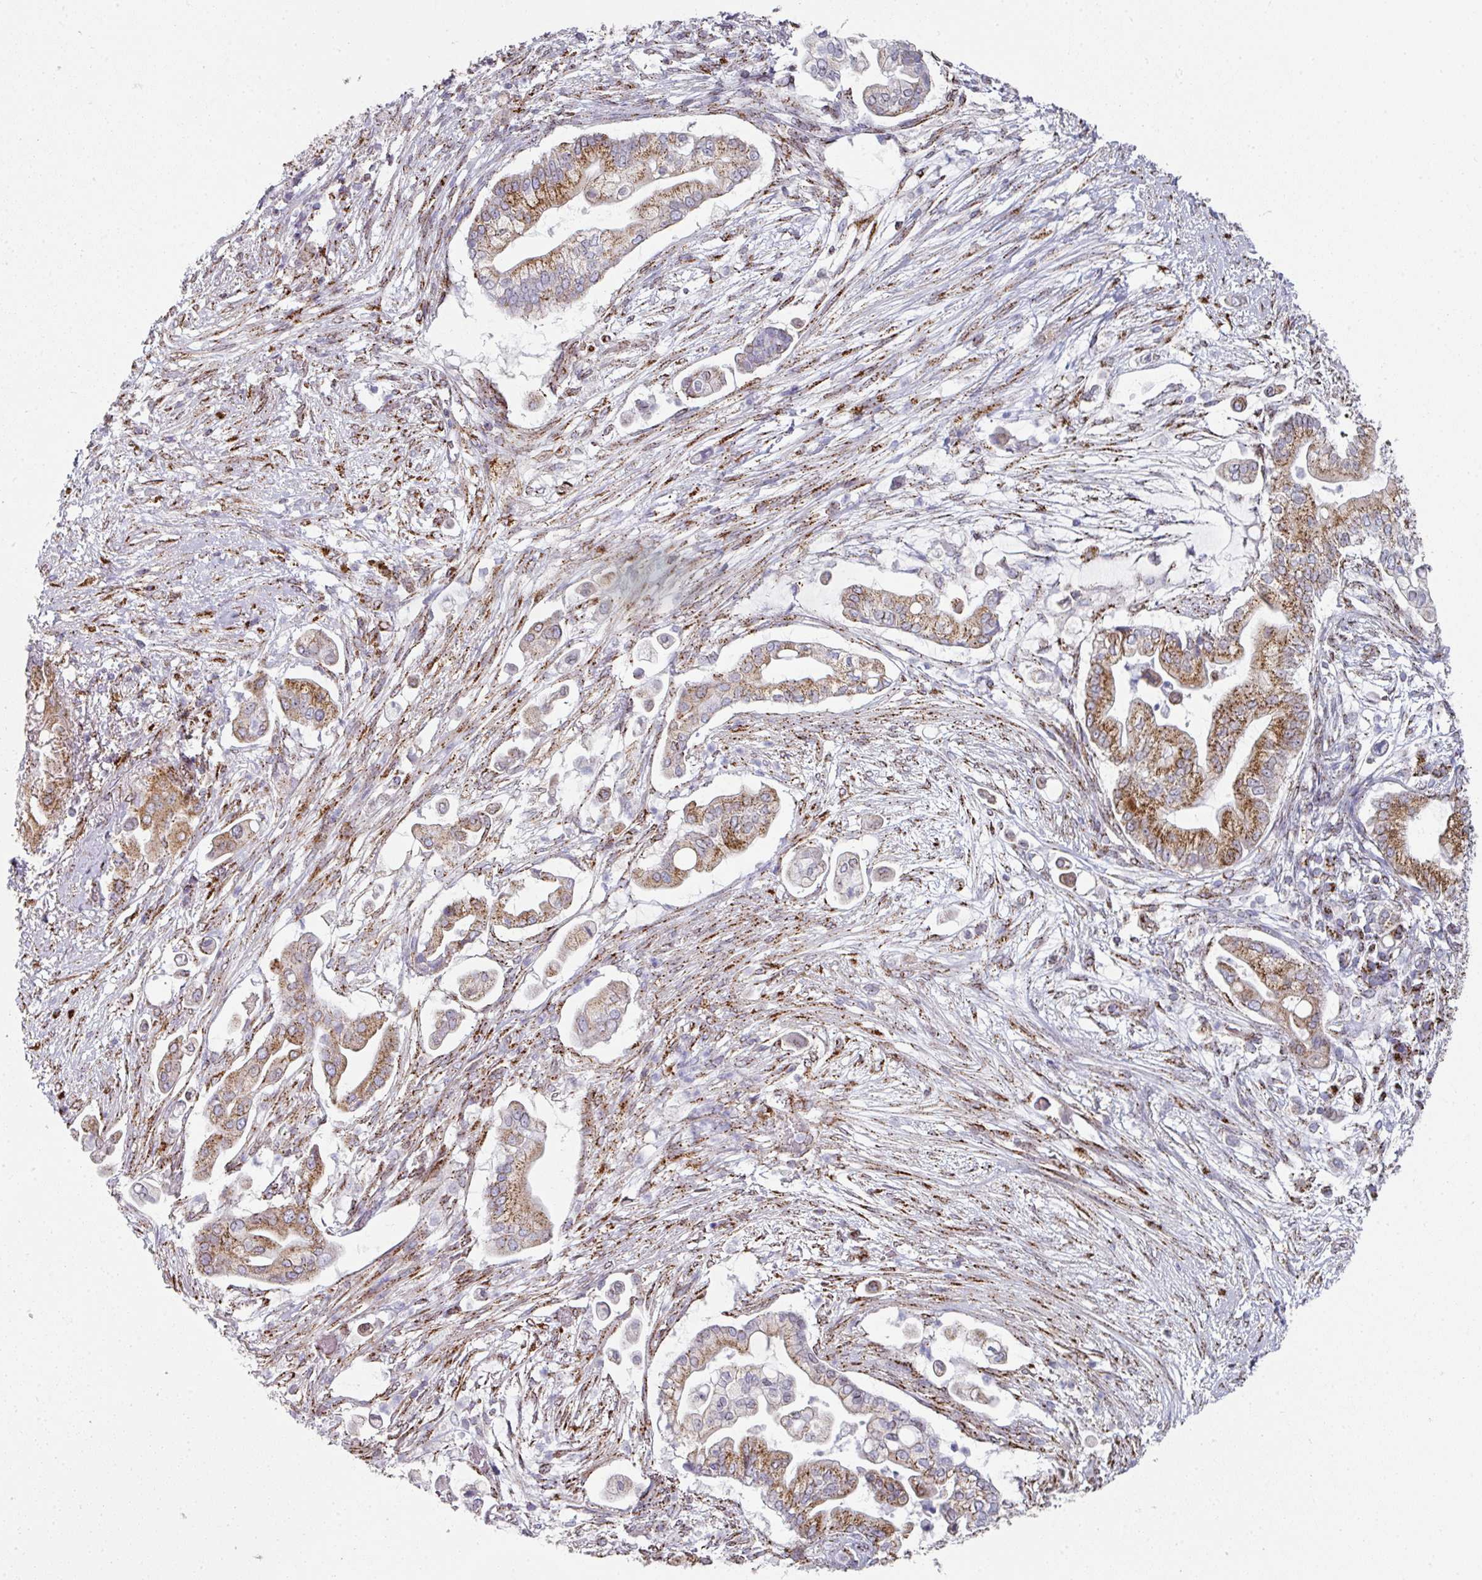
{"staining": {"intensity": "moderate", "quantity": ">75%", "location": "cytoplasmic/membranous"}, "tissue": "pancreatic cancer", "cell_type": "Tumor cells", "image_type": "cancer", "snomed": [{"axis": "morphology", "description": "Adenocarcinoma, NOS"}, {"axis": "topography", "description": "Pancreas"}], "caption": "Moderate cytoplasmic/membranous staining is seen in approximately >75% of tumor cells in pancreatic cancer.", "gene": "CCDC85B", "patient": {"sex": "female", "age": 69}}